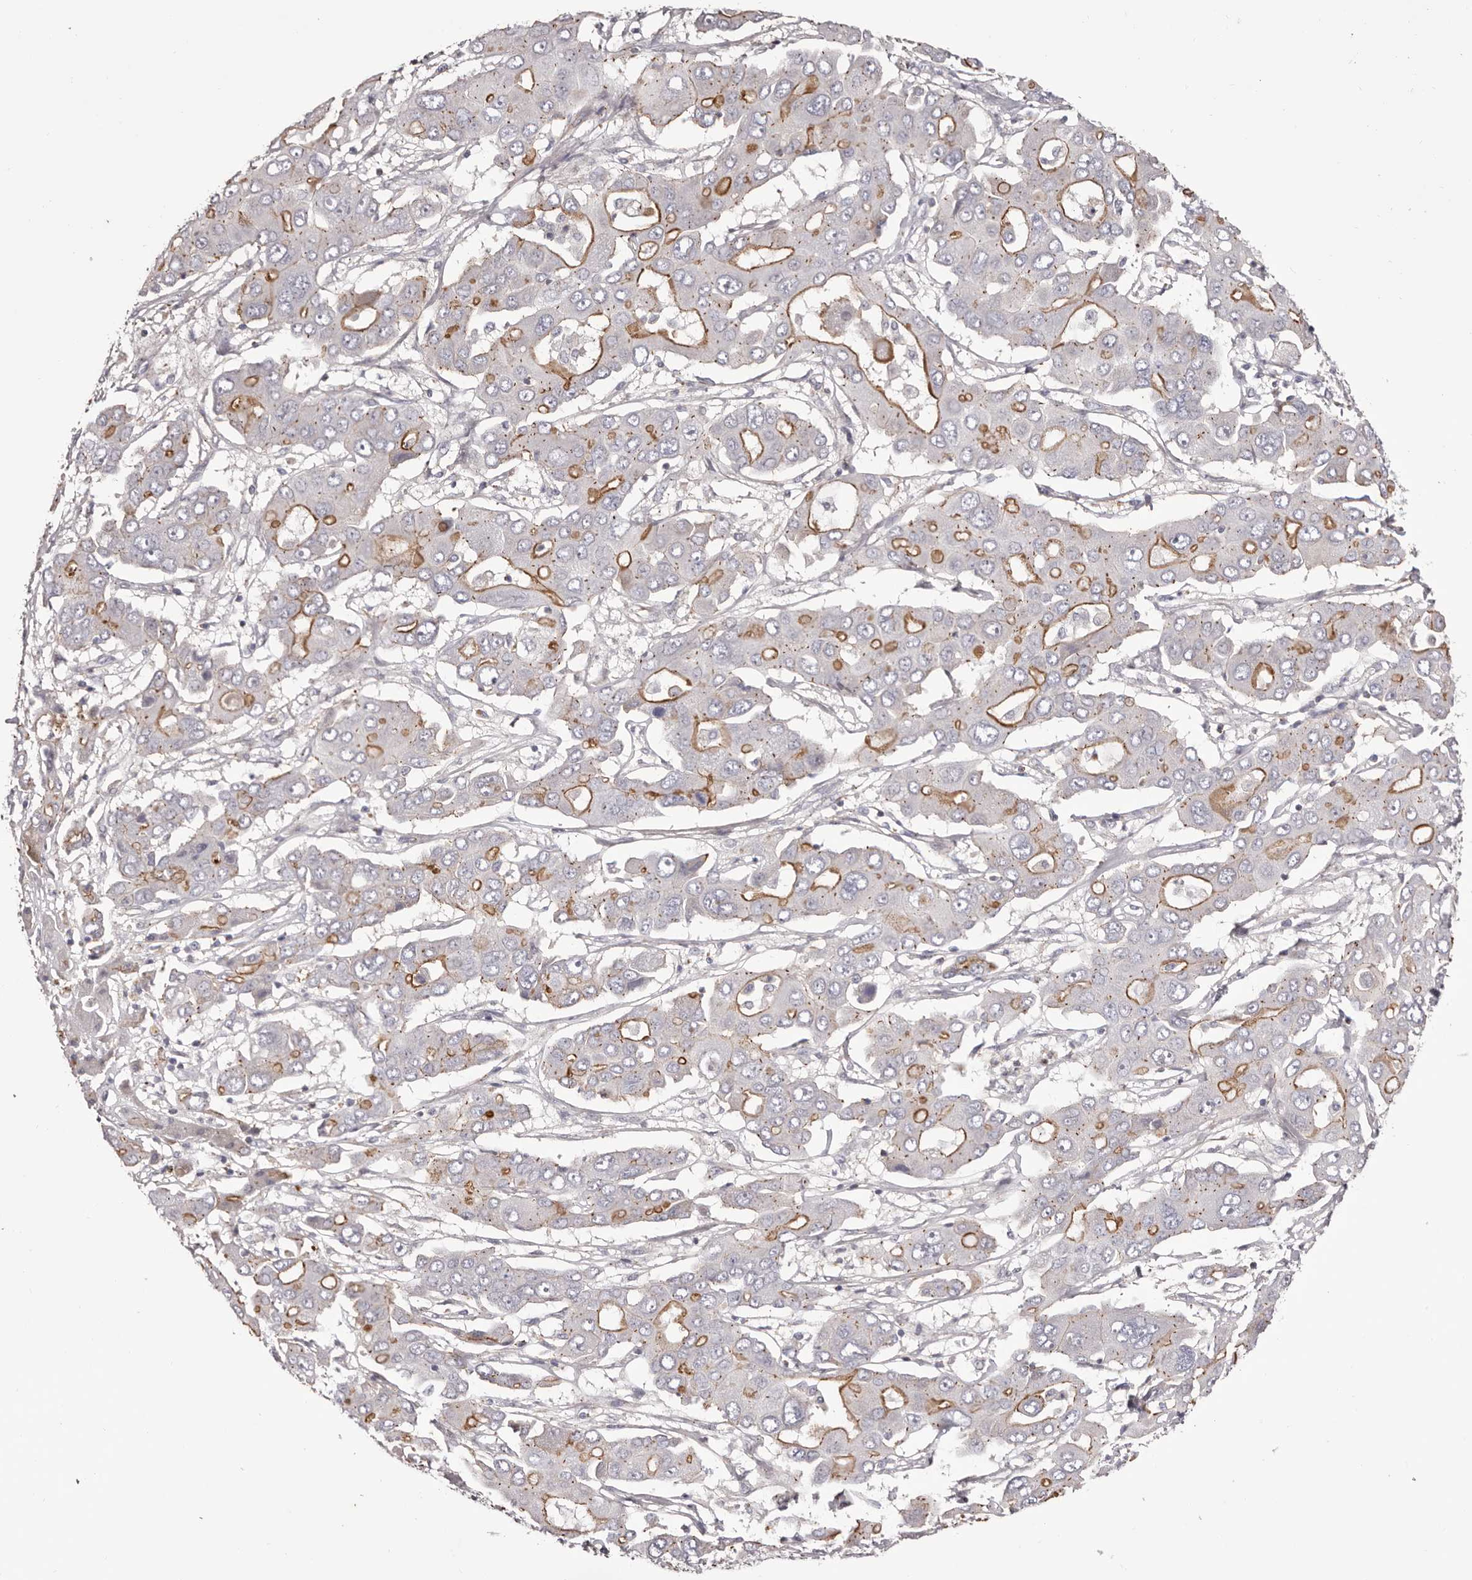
{"staining": {"intensity": "moderate", "quantity": "25%-75%", "location": "cytoplasmic/membranous"}, "tissue": "liver cancer", "cell_type": "Tumor cells", "image_type": "cancer", "snomed": [{"axis": "morphology", "description": "Cholangiocarcinoma"}, {"axis": "topography", "description": "Liver"}], "caption": "Protein staining of liver cancer tissue shows moderate cytoplasmic/membranous expression in about 25%-75% of tumor cells.", "gene": "PEG10", "patient": {"sex": "male", "age": 67}}